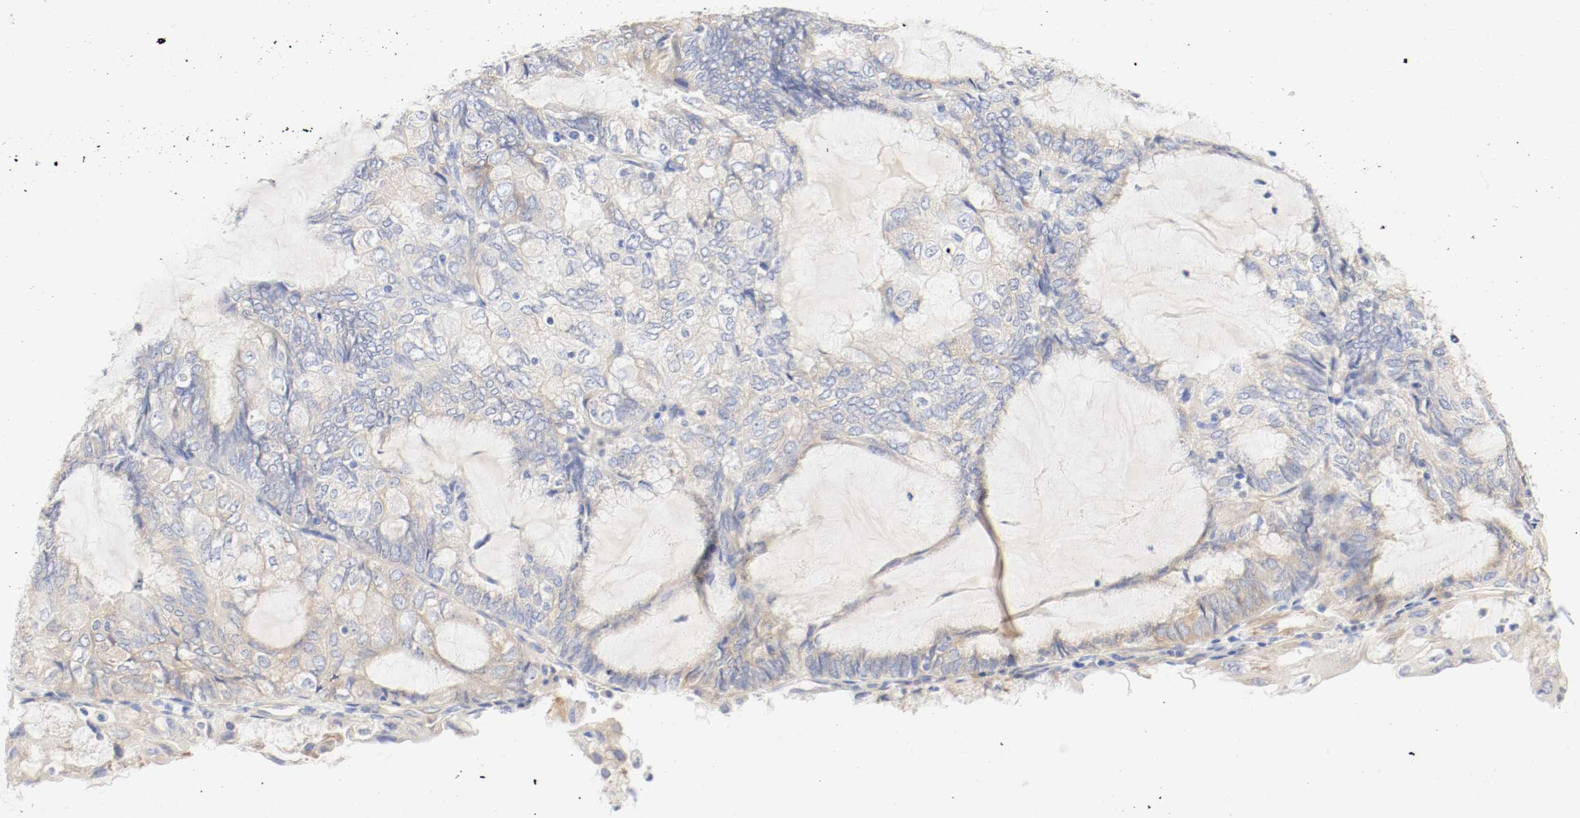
{"staining": {"intensity": "moderate", "quantity": "25%-75%", "location": "cytoplasmic/membranous"}, "tissue": "endometrial cancer", "cell_type": "Tumor cells", "image_type": "cancer", "snomed": [{"axis": "morphology", "description": "Adenocarcinoma, NOS"}, {"axis": "topography", "description": "Endometrium"}], "caption": "Adenocarcinoma (endometrial) stained with a brown dye exhibits moderate cytoplasmic/membranous positive staining in approximately 25%-75% of tumor cells.", "gene": "GIT1", "patient": {"sex": "female", "age": 81}}